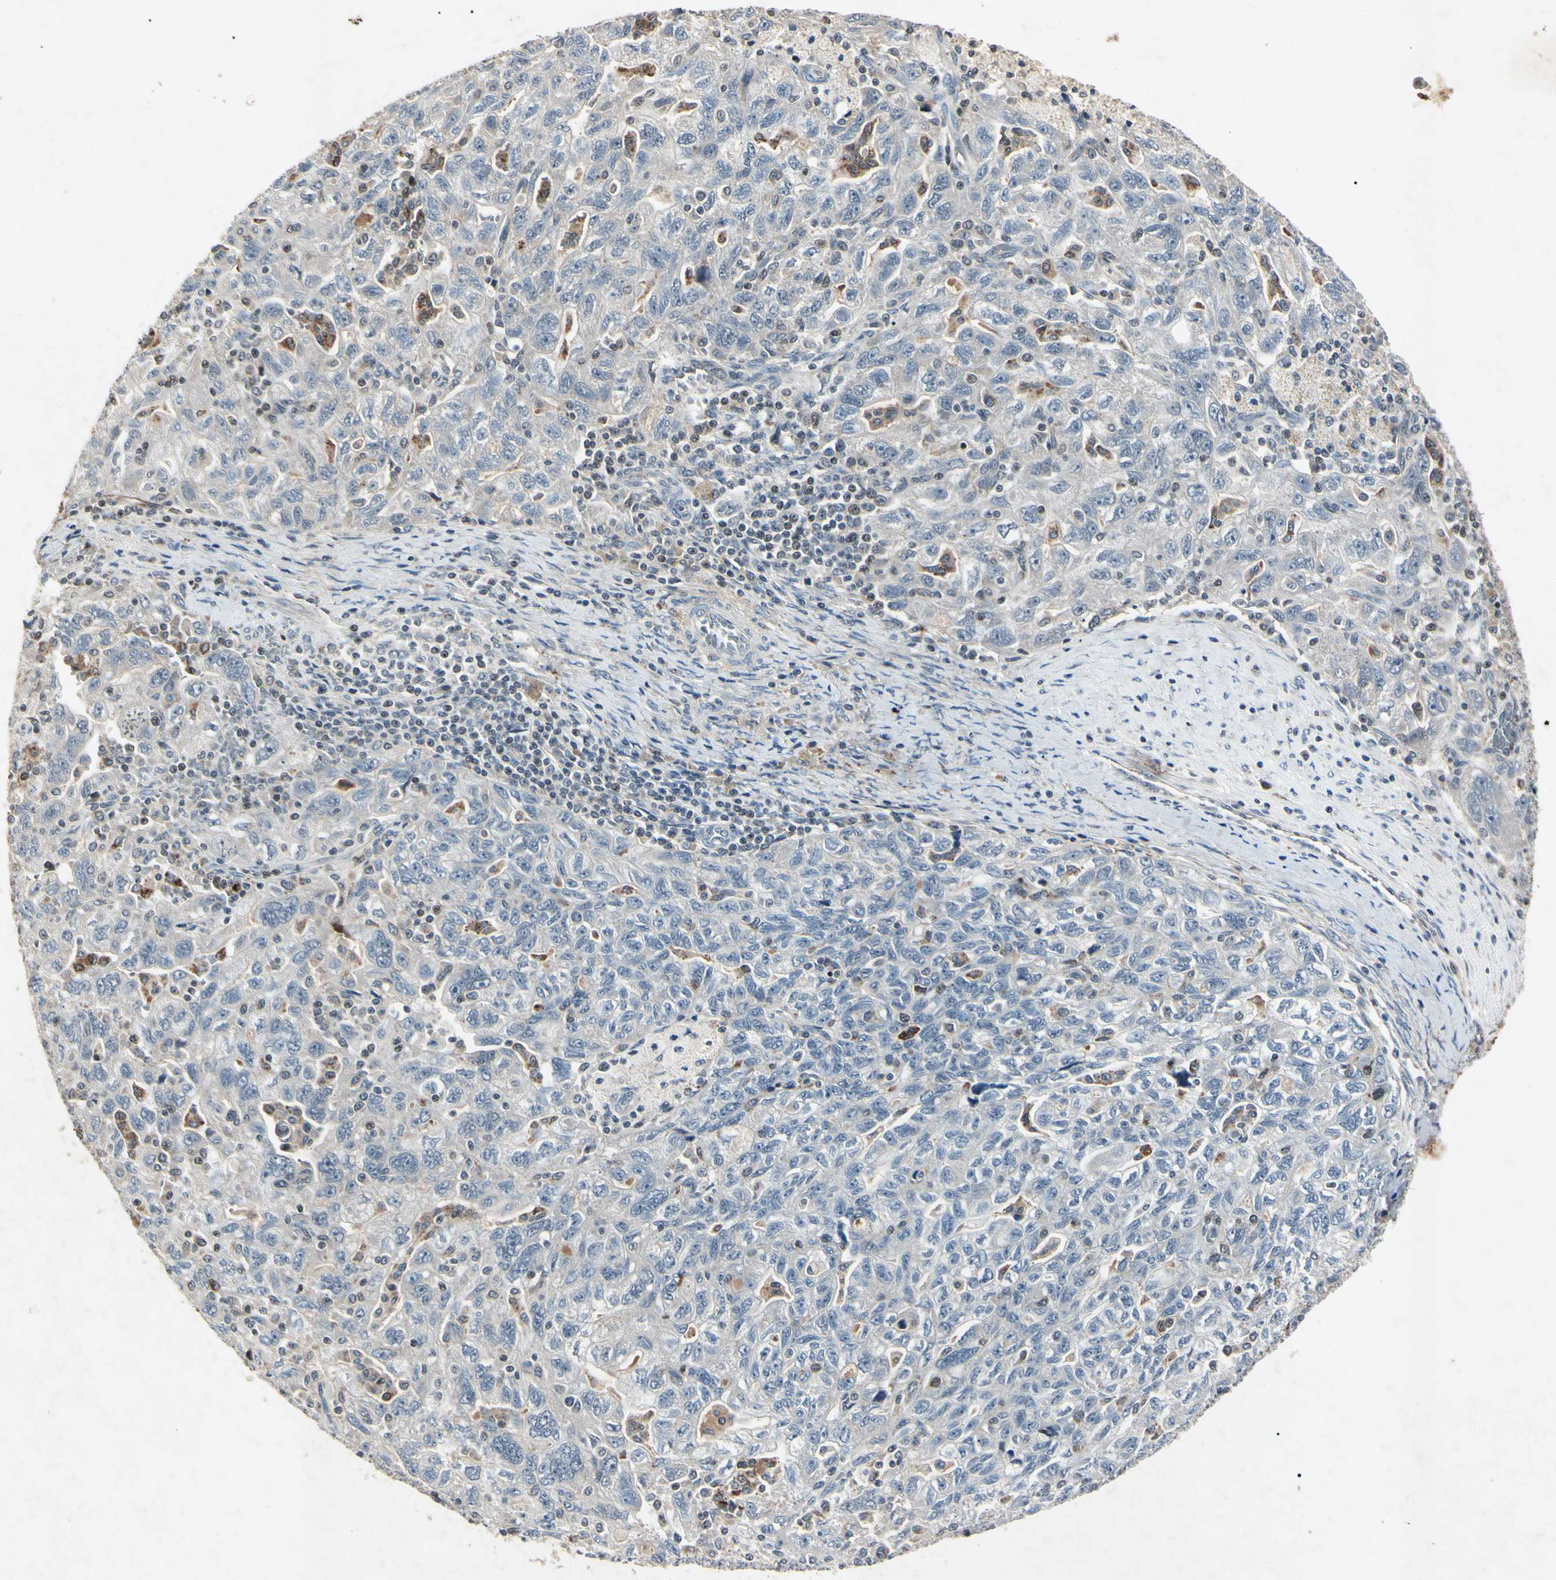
{"staining": {"intensity": "negative", "quantity": "none", "location": "none"}, "tissue": "ovarian cancer", "cell_type": "Tumor cells", "image_type": "cancer", "snomed": [{"axis": "morphology", "description": "Carcinoma, NOS"}, {"axis": "morphology", "description": "Cystadenocarcinoma, serous, NOS"}, {"axis": "topography", "description": "Ovary"}], "caption": "Immunohistochemistry (IHC) of ovarian carcinoma exhibits no expression in tumor cells.", "gene": "AEBP1", "patient": {"sex": "female", "age": 69}}